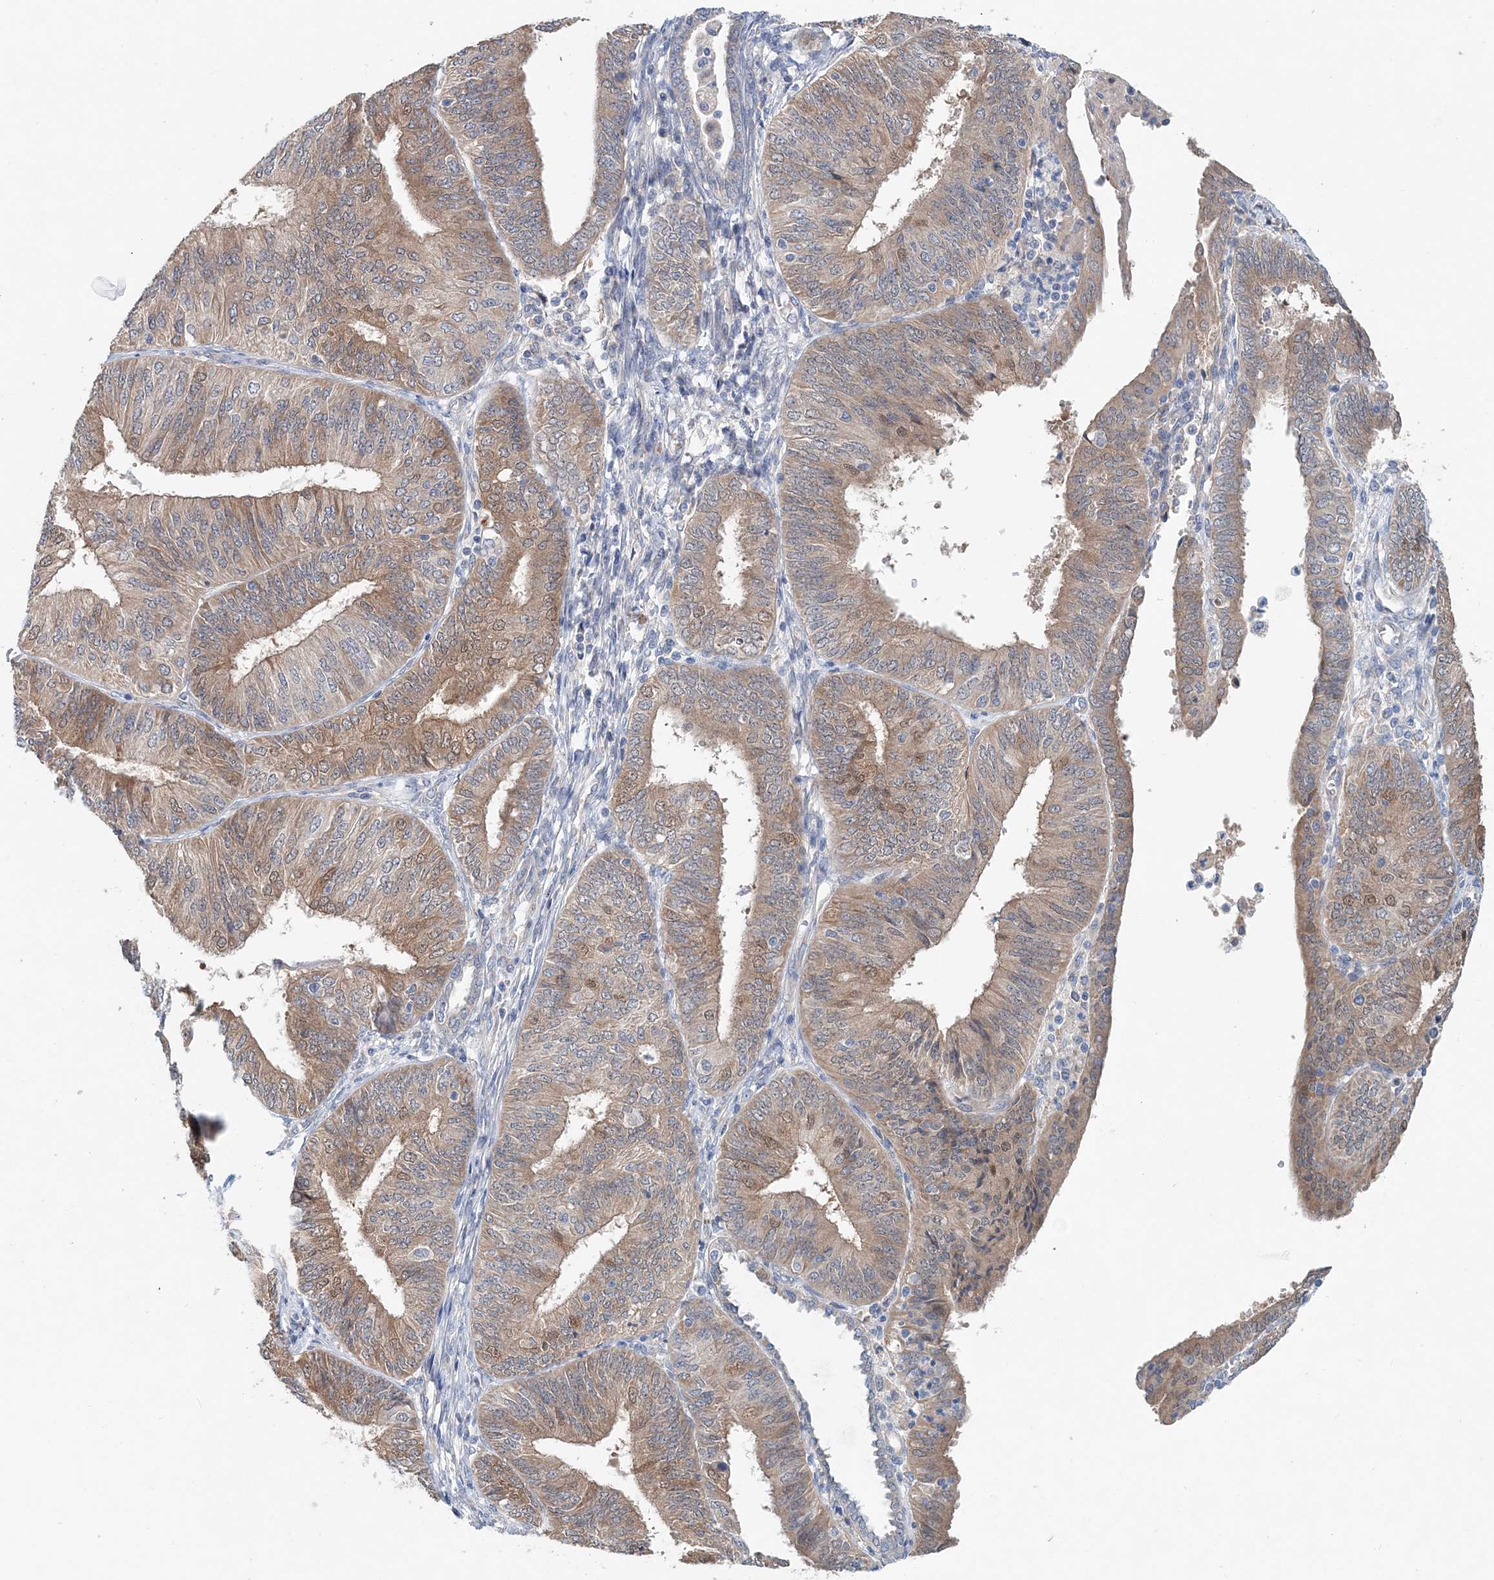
{"staining": {"intensity": "moderate", "quantity": ">75%", "location": "cytoplasmic/membranous"}, "tissue": "endometrial cancer", "cell_type": "Tumor cells", "image_type": "cancer", "snomed": [{"axis": "morphology", "description": "Adenocarcinoma, NOS"}, {"axis": "topography", "description": "Endometrium"}], "caption": "This micrograph shows endometrial adenocarcinoma stained with immunohistochemistry (IHC) to label a protein in brown. The cytoplasmic/membranous of tumor cells show moderate positivity for the protein. Nuclei are counter-stained blue.", "gene": "PFN2", "patient": {"sex": "female", "age": 58}}